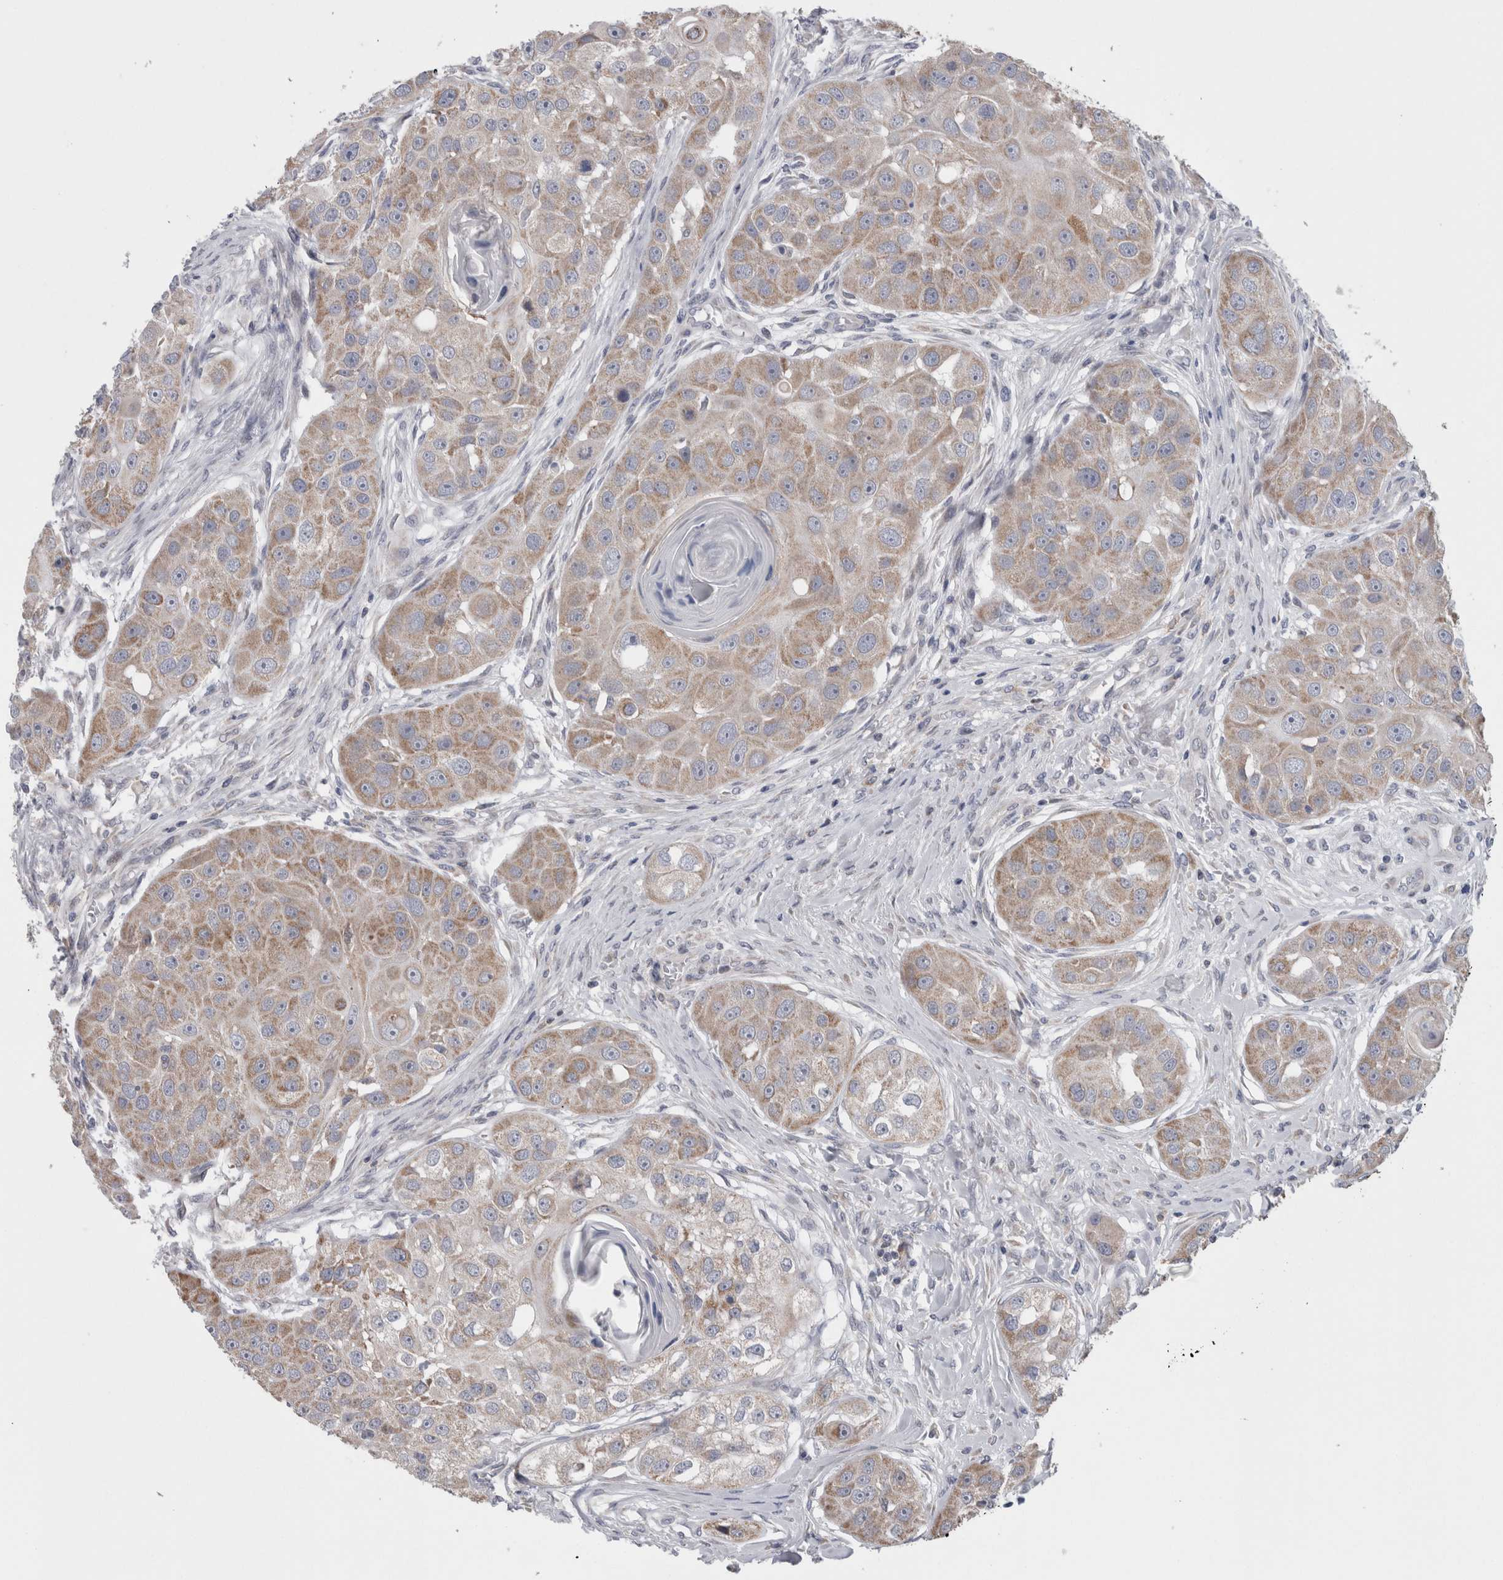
{"staining": {"intensity": "weak", "quantity": ">75%", "location": "cytoplasmic/membranous"}, "tissue": "head and neck cancer", "cell_type": "Tumor cells", "image_type": "cancer", "snomed": [{"axis": "morphology", "description": "Normal tissue, NOS"}, {"axis": "morphology", "description": "Squamous cell carcinoma, NOS"}, {"axis": "topography", "description": "Skeletal muscle"}, {"axis": "topography", "description": "Head-Neck"}], "caption": "About >75% of tumor cells in head and neck squamous cell carcinoma exhibit weak cytoplasmic/membranous protein expression as visualized by brown immunohistochemical staining.", "gene": "GDAP1", "patient": {"sex": "male", "age": 51}}